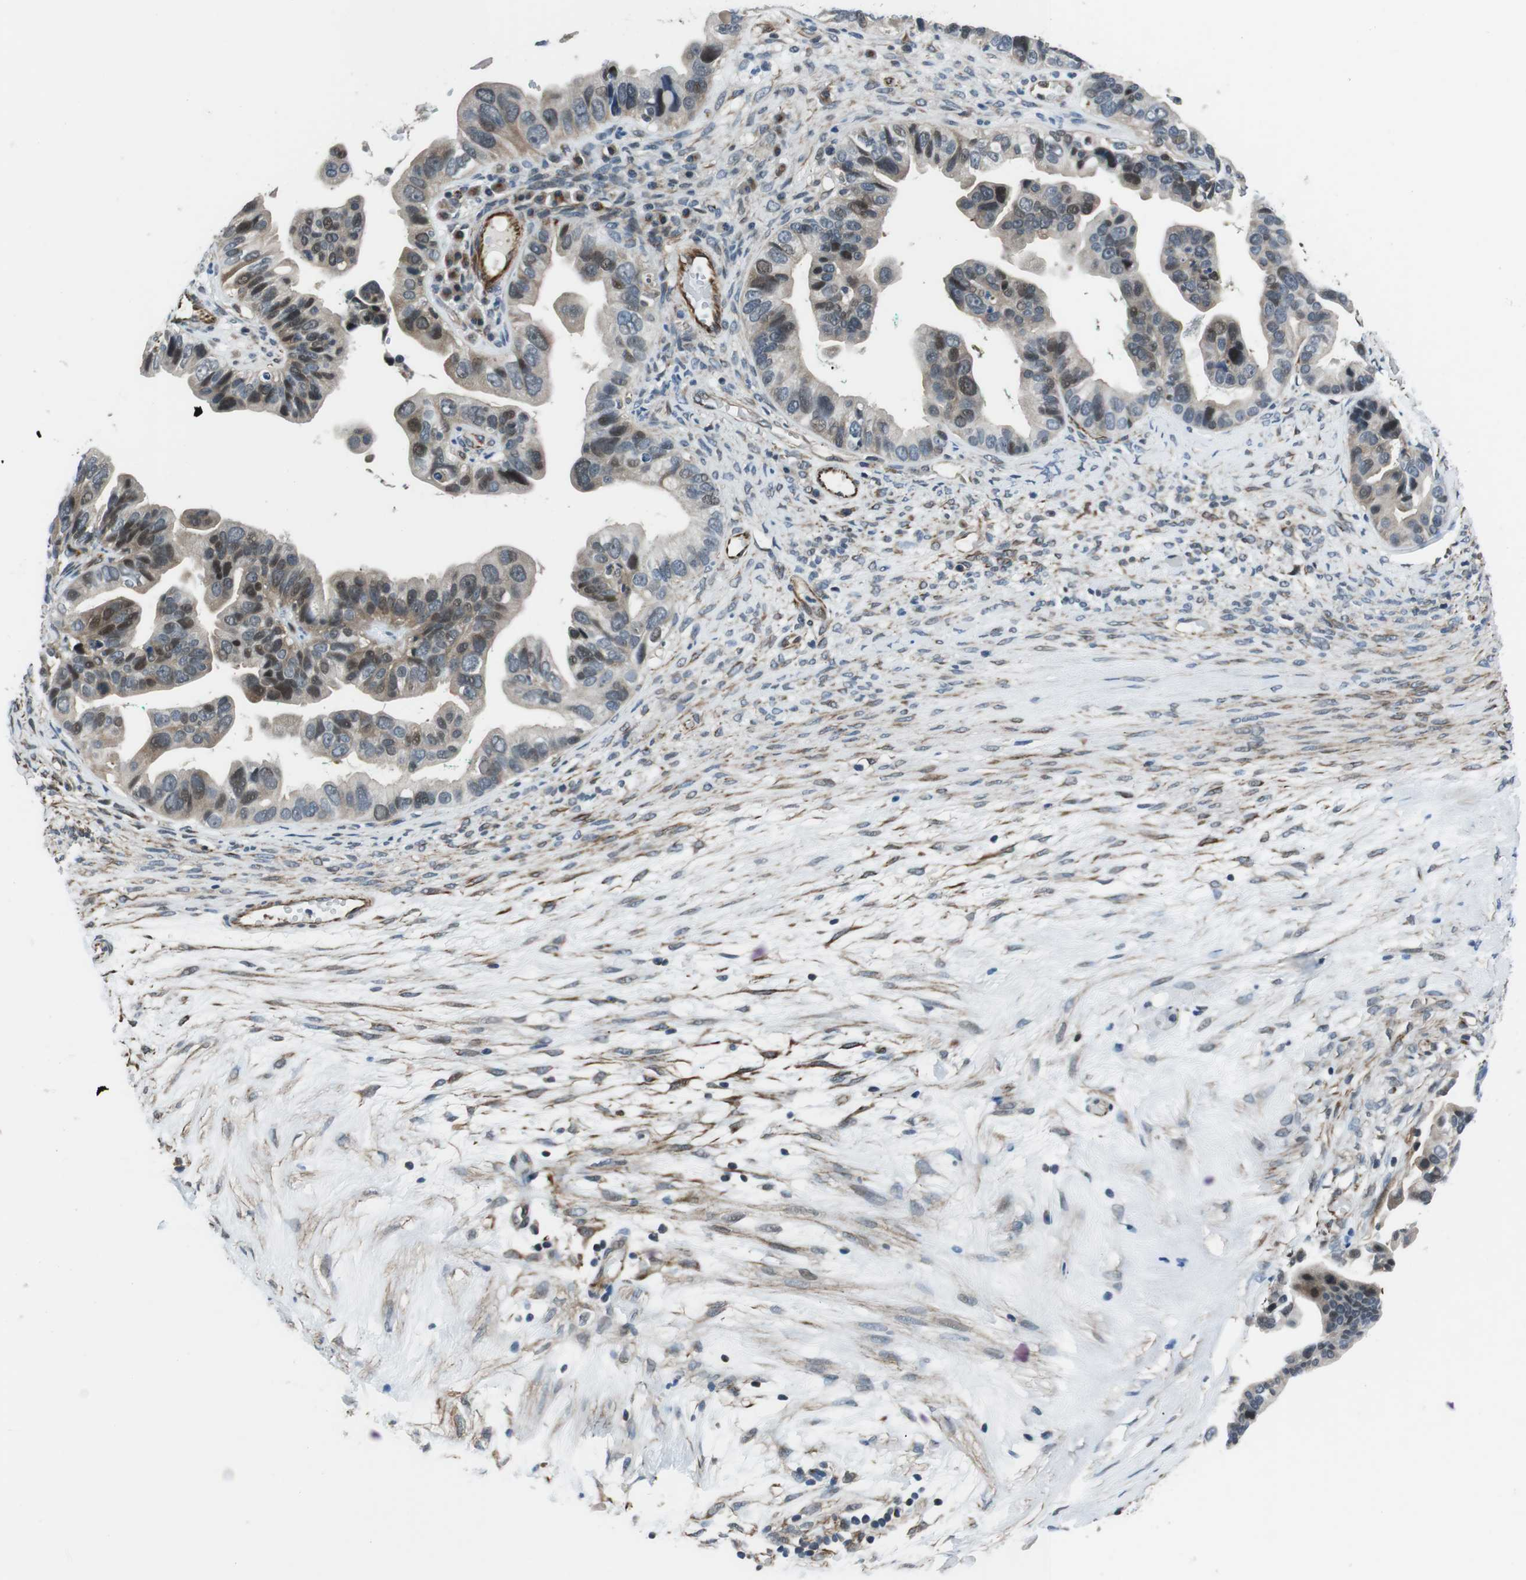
{"staining": {"intensity": "moderate", "quantity": "25%-75%", "location": "nuclear"}, "tissue": "ovarian cancer", "cell_type": "Tumor cells", "image_type": "cancer", "snomed": [{"axis": "morphology", "description": "Cystadenocarcinoma, serous, NOS"}, {"axis": "topography", "description": "Ovary"}], "caption": "A medium amount of moderate nuclear expression is seen in about 25%-75% of tumor cells in serous cystadenocarcinoma (ovarian) tissue.", "gene": "LRRC49", "patient": {"sex": "female", "age": 56}}